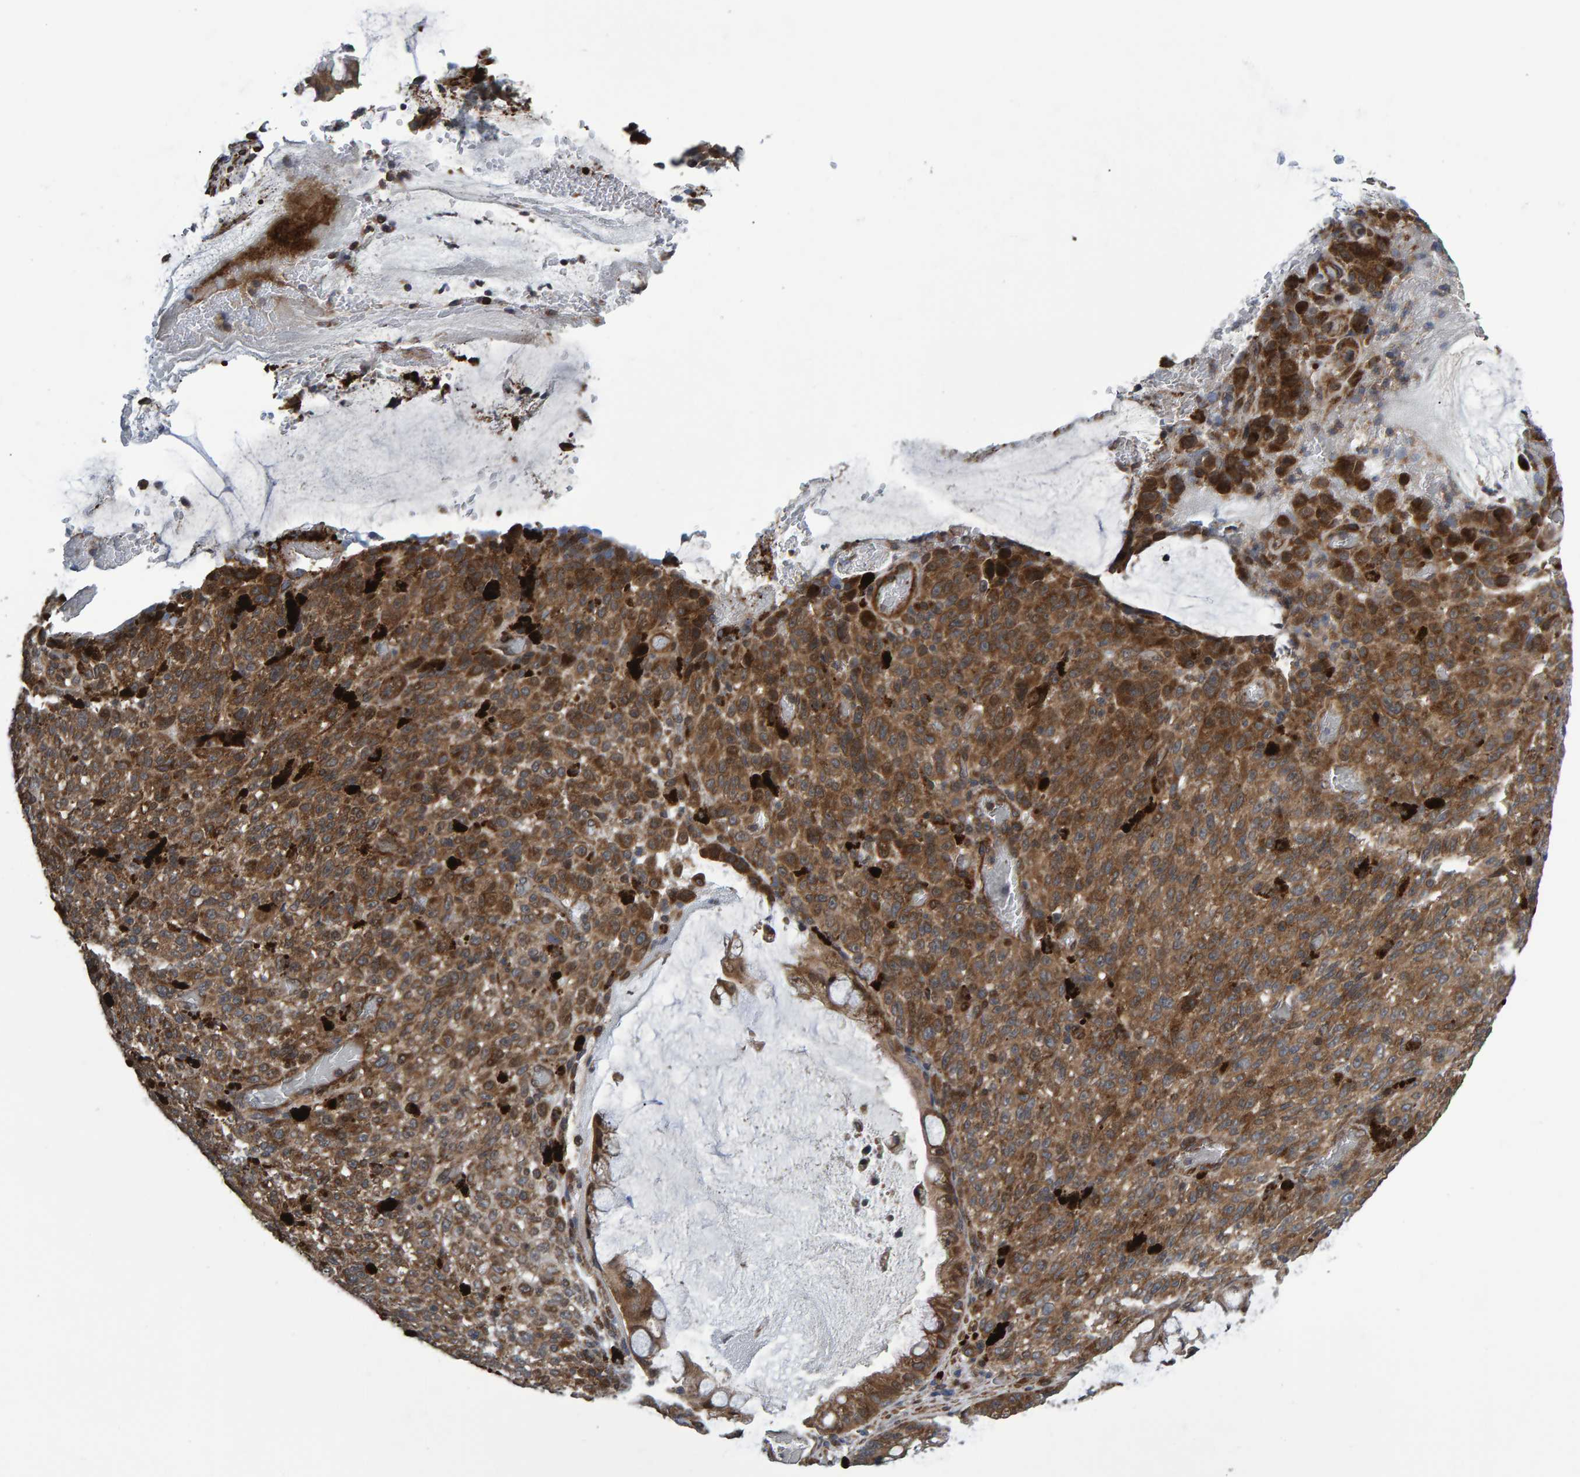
{"staining": {"intensity": "moderate", "quantity": ">75%", "location": "cytoplasmic/membranous"}, "tissue": "melanoma", "cell_type": "Tumor cells", "image_type": "cancer", "snomed": [{"axis": "morphology", "description": "Malignant melanoma, NOS"}, {"axis": "topography", "description": "Rectum"}], "caption": "Human melanoma stained with a protein marker displays moderate staining in tumor cells.", "gene": "ATP6V1H", "patient": {"sex": "female", "age": 81}}